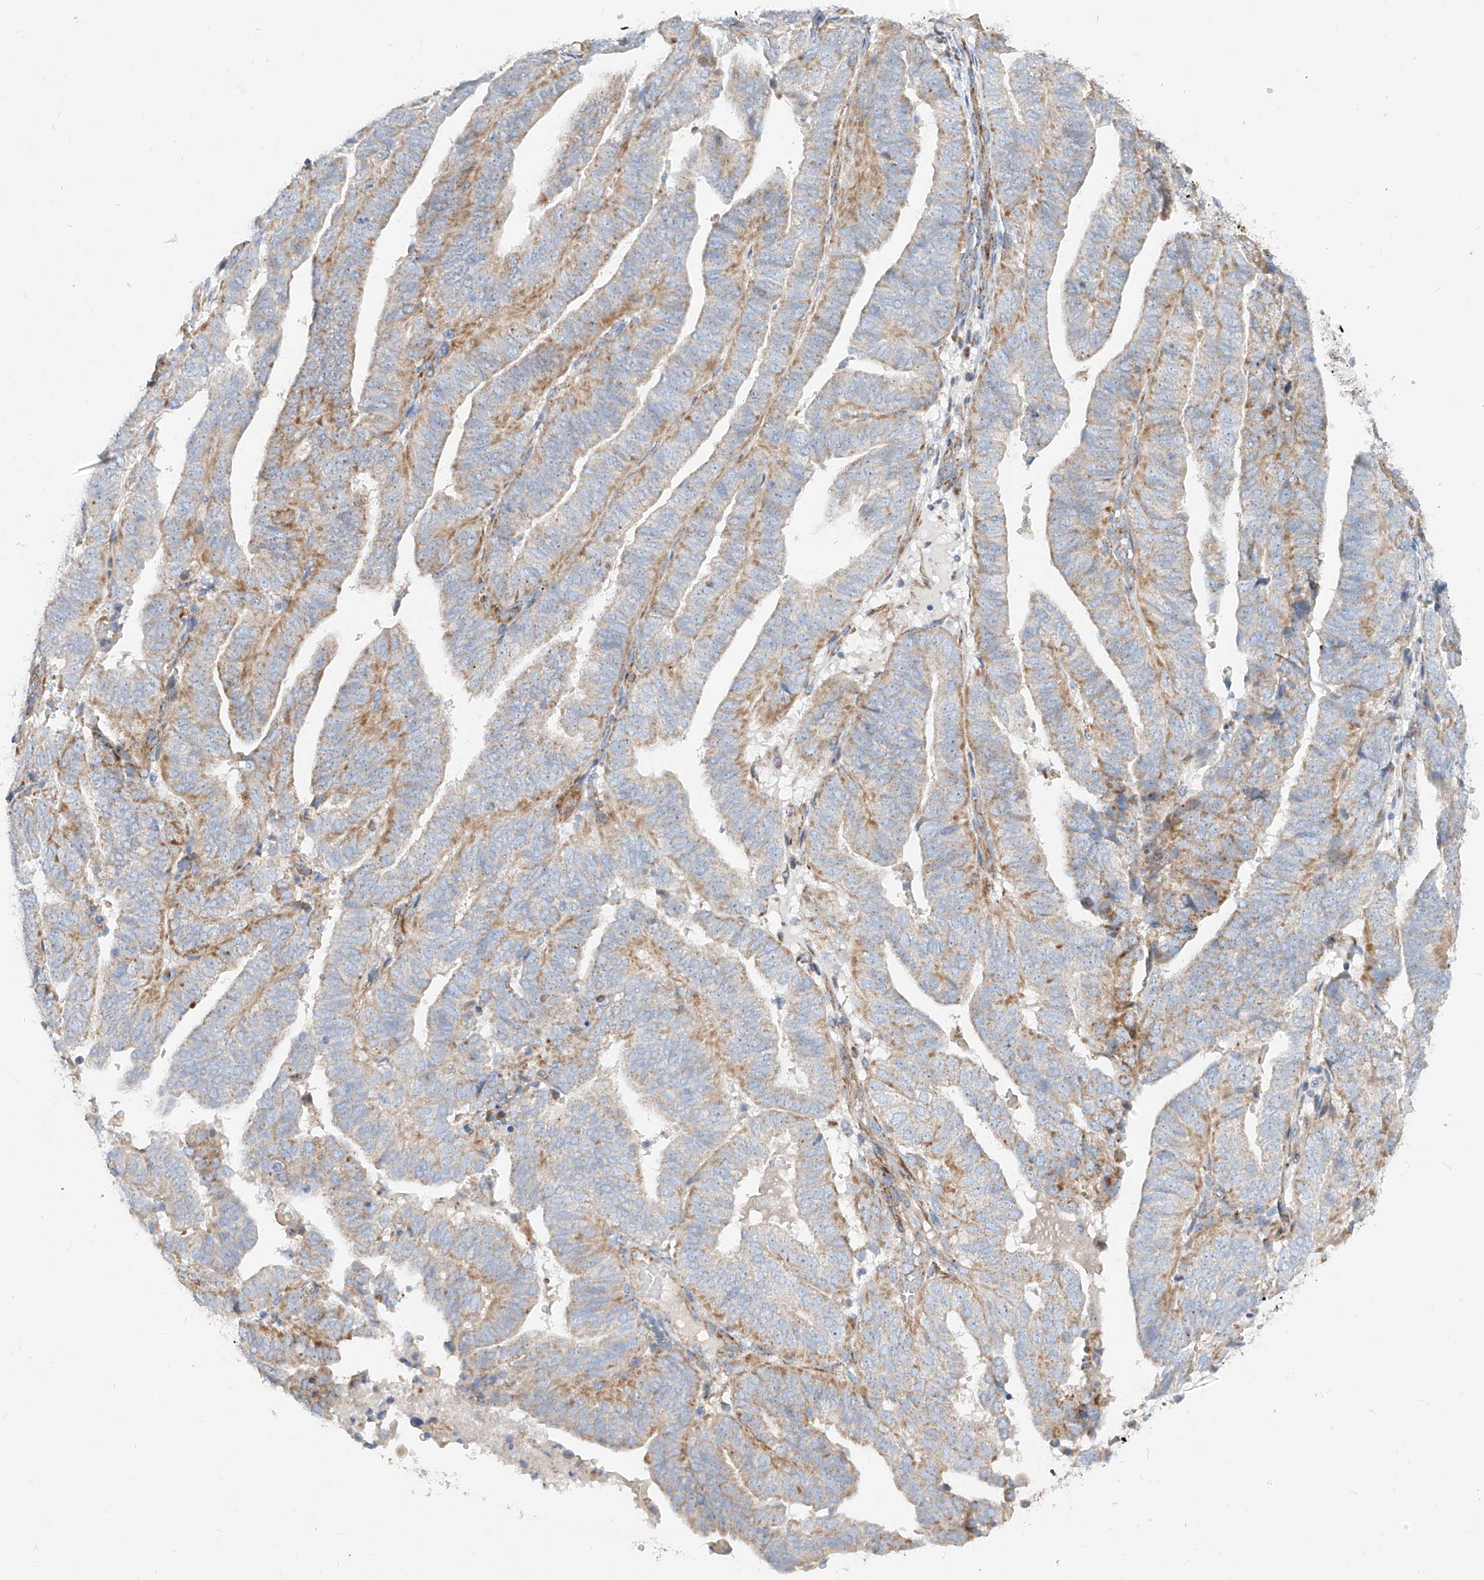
{"staining": {"intensity": "moderate", "quantity": "25%-75%", "location": "cytoplasmic/membranous"}, "tissue": "endometrial cancer", "cell_type": "Tumor cells", "image_type": "cancer", "snomed": [{"axis": "morphology", "description": "Adenocarcinoma, NOS"}, {"axis": "topography", "description": "Uterus"}], "caption": "Moderate cytoplasmic/membranous positivity for a protein is appreciated in about 25%-75% of tumor cells of endometrial cancer using immunohistochemistry.", "gene": "CST9", "patient": {"sex": "female", "age": 77}}